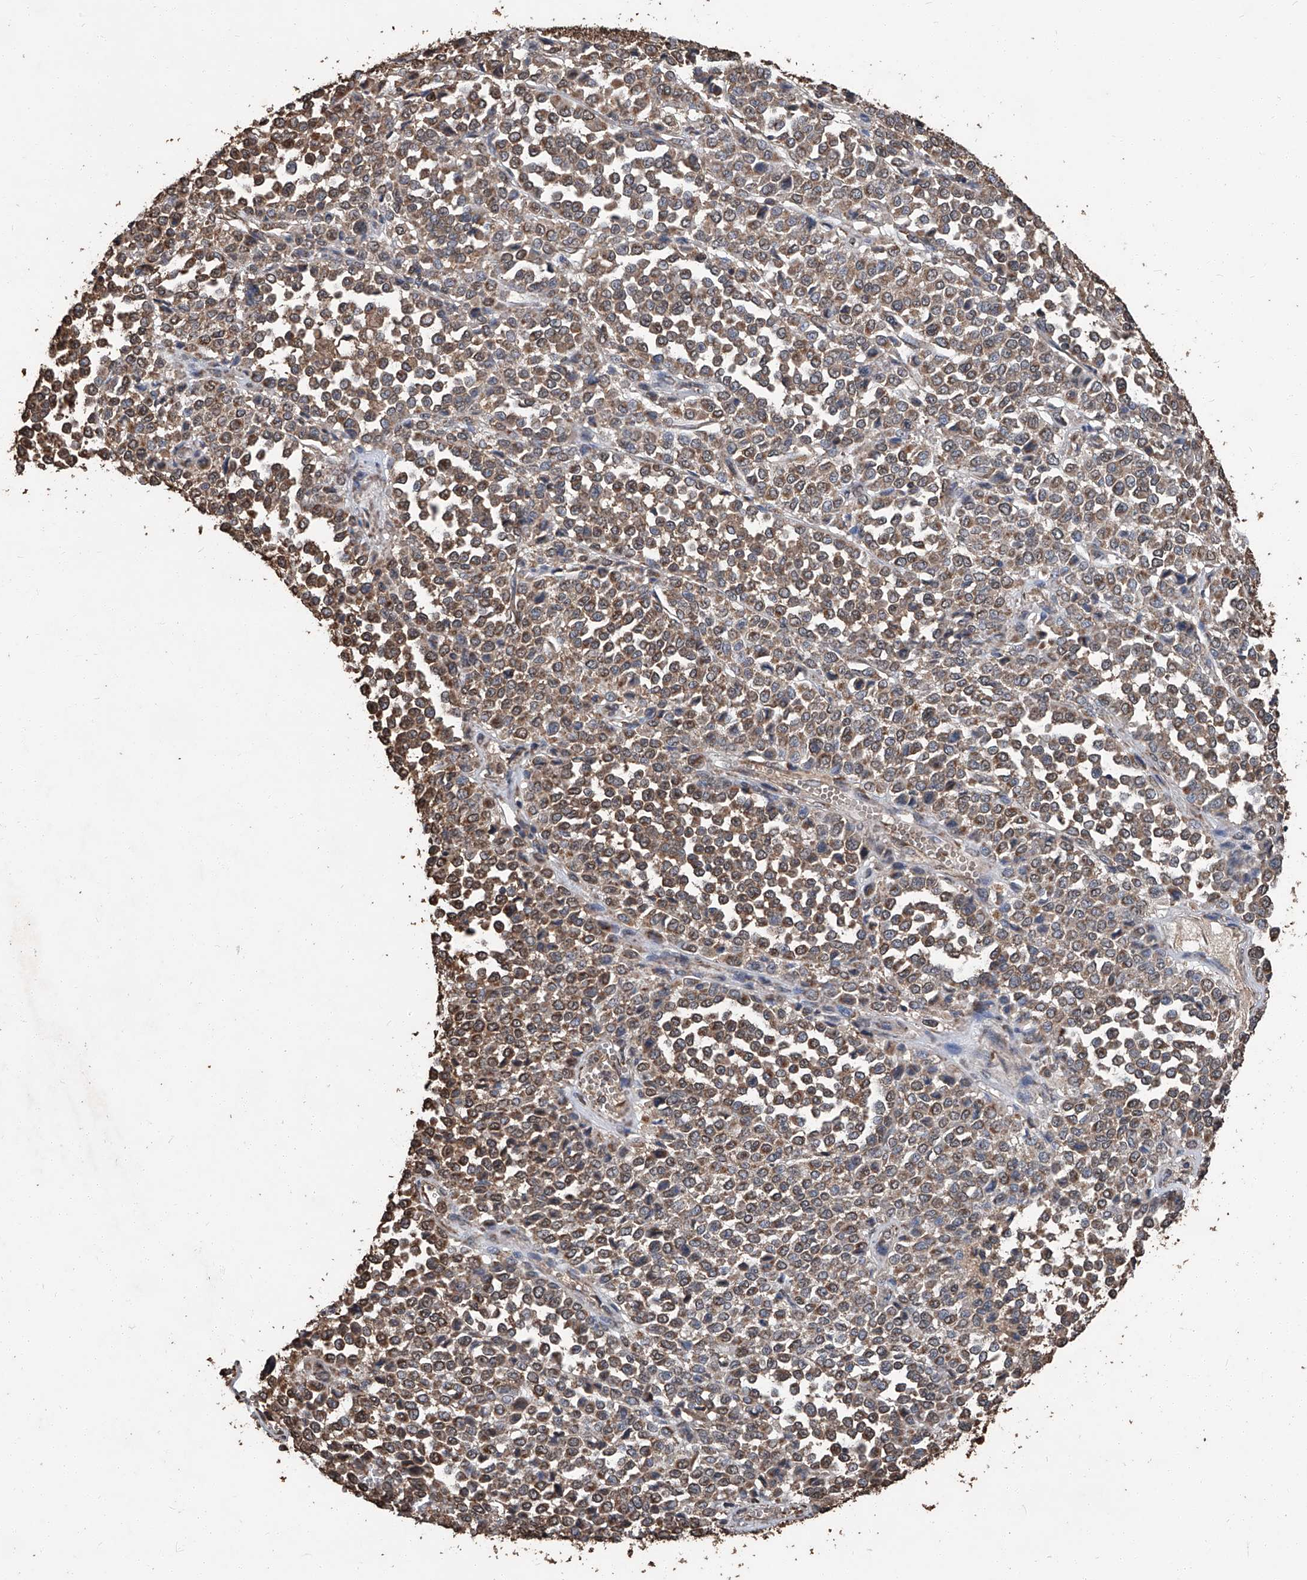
{"staining": {"intensity": "moderate", "quantity": ">75%", "location": "cytoplasmic/membranous"}, "tissue": "melanoma", "cell_type": "Tumor cells", "image_type": "cancer", "snomed": [{"axis": "morphology", "description": "Malignant melanoma, Metastatic site"}, {"axis": "topography", "description": "Pancreas"}], "caption": "Moderate cytoplasmic/membranous protein positivity is identified in about >75% of tumor cells in melanoma.", "gene": "STARD7", "patient": {"sex": "female", "age": 30}}